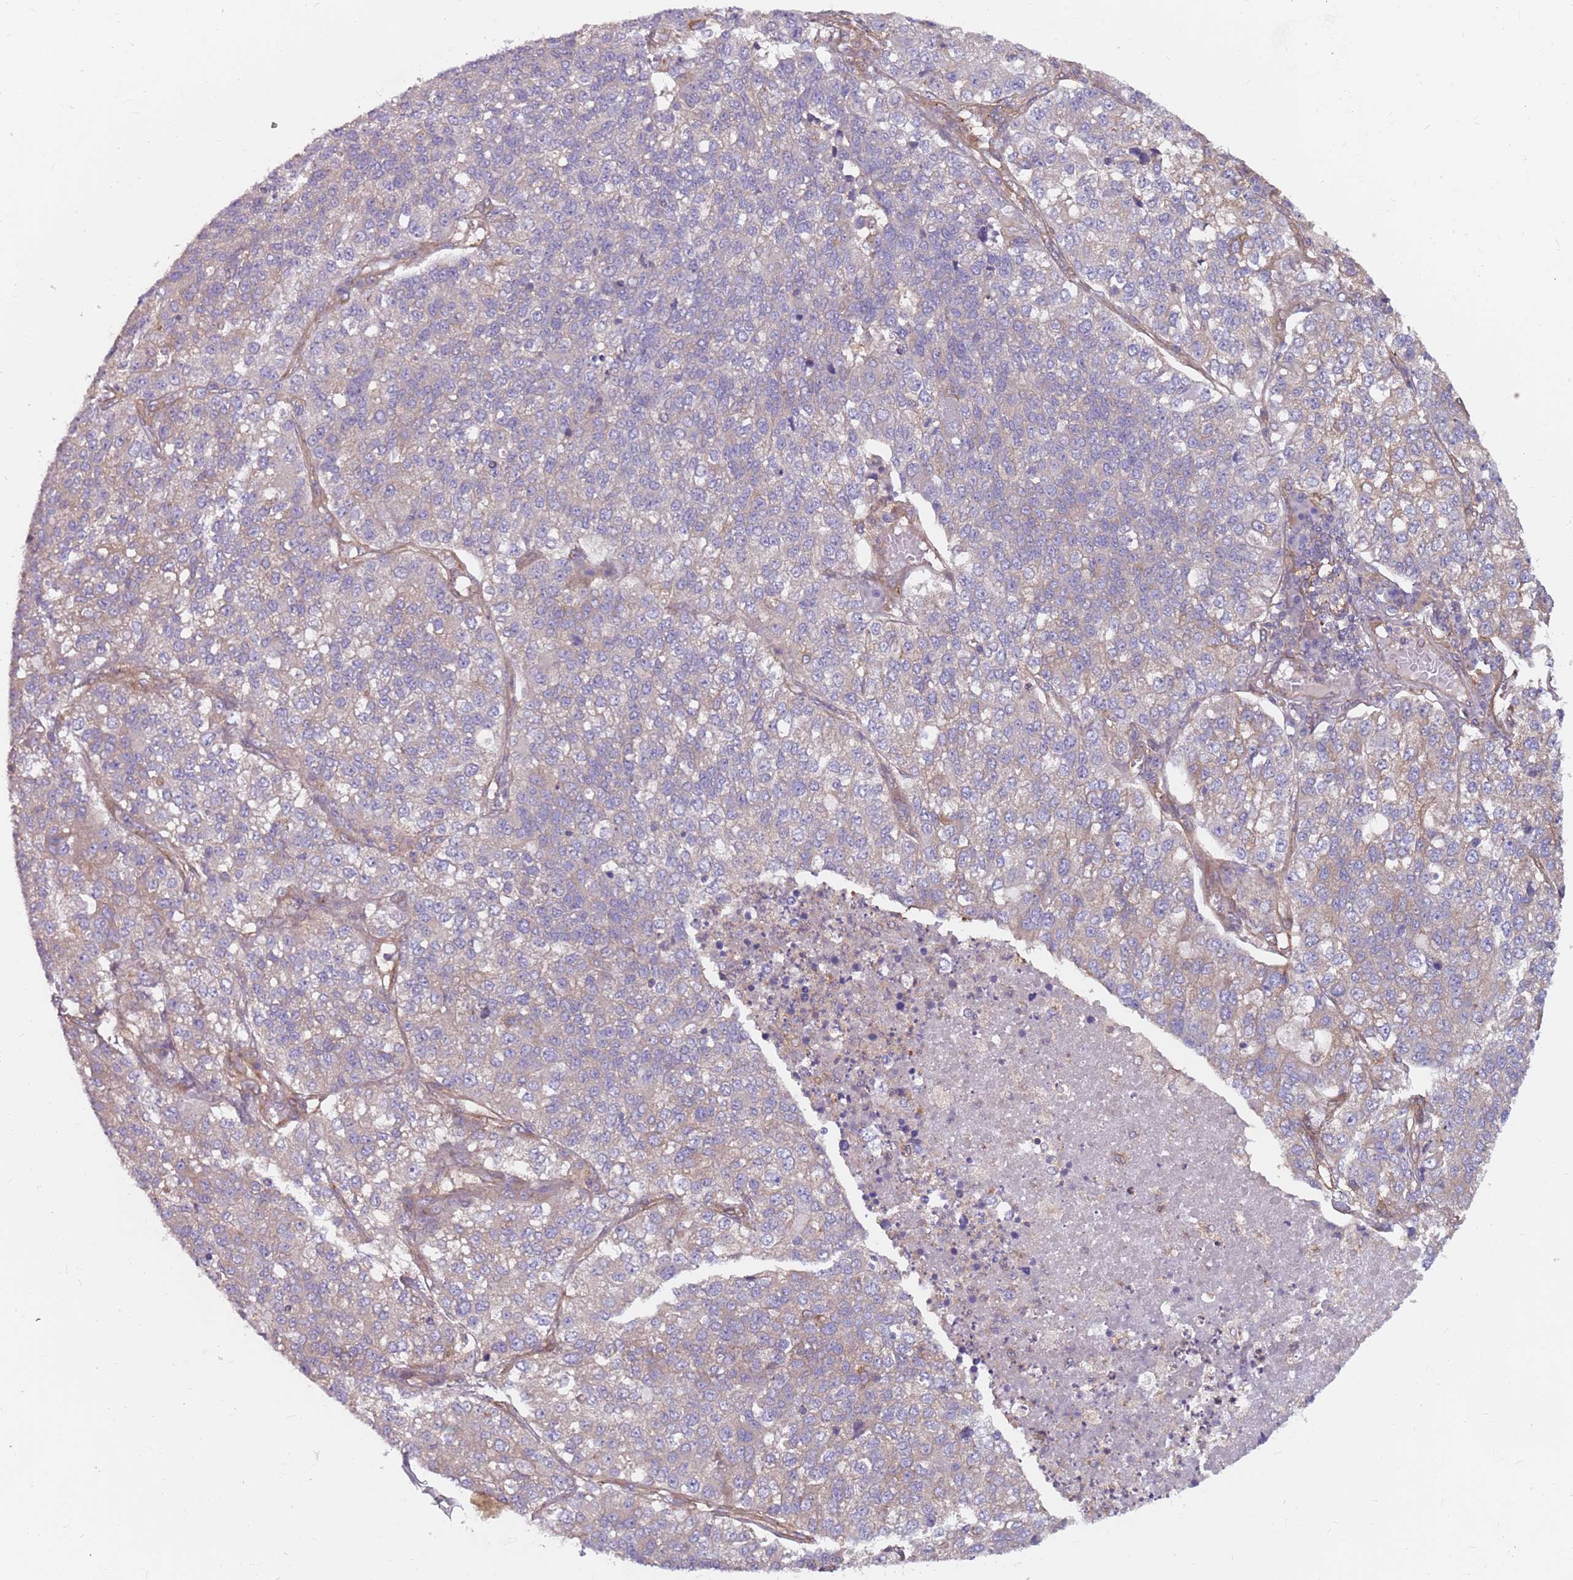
{"staining": {"intensity": "negative", "quantity": "none", "location": "none"}, "tissue": "lung cancer", "cell_type": "Tumor cells", "image_type": "cancer", "snomed": [{"axis": "morphology", "description": "Adenocarcinoma, NOS"}, {"axis": "topography", "description": "Lung"}], "caption": "Tumor cells show no significant positivity in lung cancer. (DAB (3,3'-diaminobenzidine) immunohistochemistry visualized using brightfield microscopy, high magnification).", "gene": "SPDL1", "patient": {"sex": "male", "age": 49}}